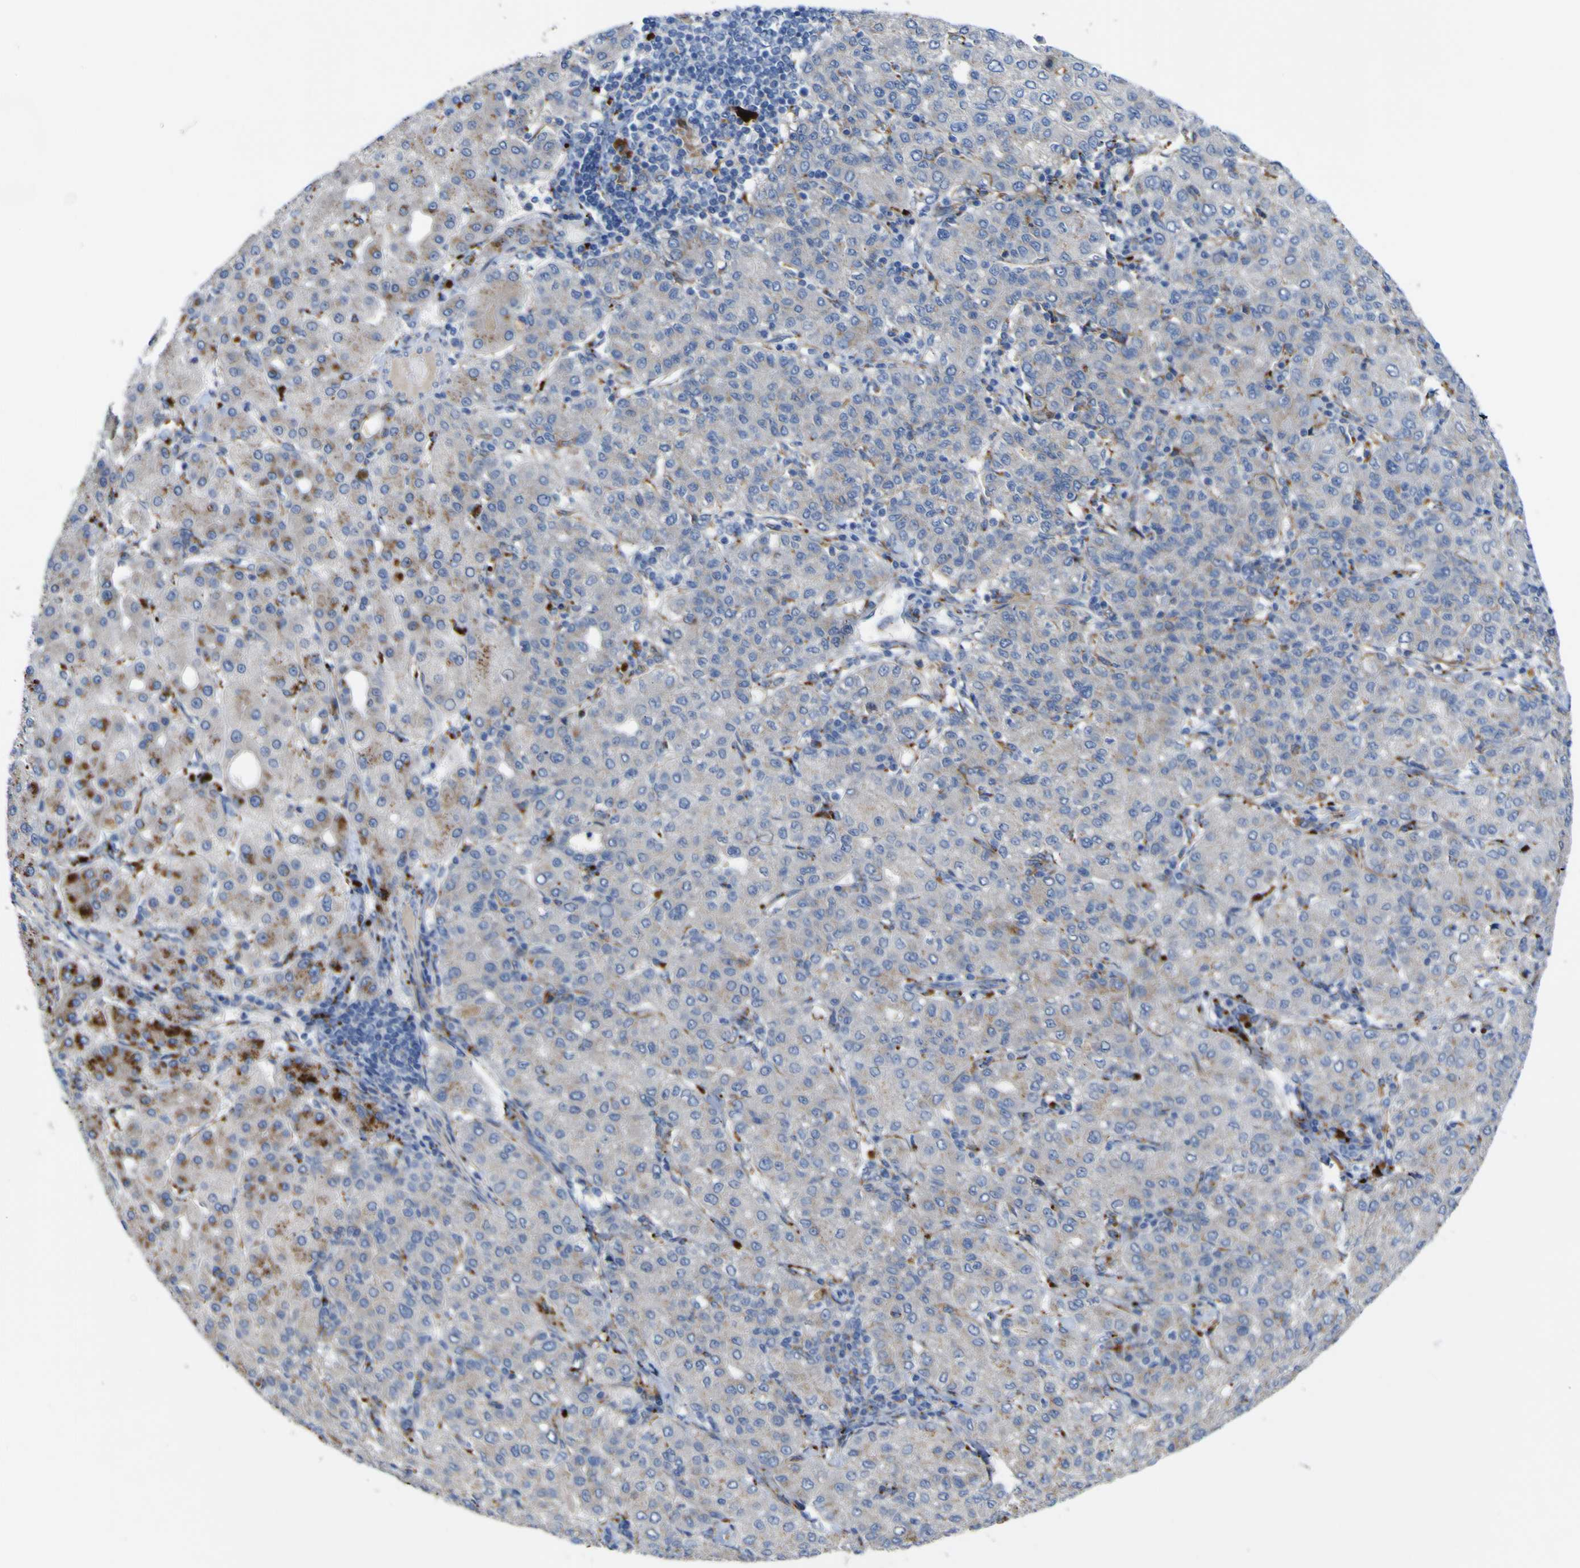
{"staining": {"intensity": "moderate", "quantity": "<25%", "location": "cytoplasmic/membranous"}, "tissue": "liver cancer", "cell_type": "Tumor cells", "image_type": "cancer", "snomed": [{"axis": "morphology", "description": "Carcinoma, Hepatocellular, NOS"}, {"axis": "topography", "description": "Liver"}], "caption": "A brown stain shows moderate cytoplasmic/membranous expression of a protein in human liver hepatocellular carcinoma tumor cells.", "gene": "PTPRF", "patient": {"sex": "male", "age": 65}}